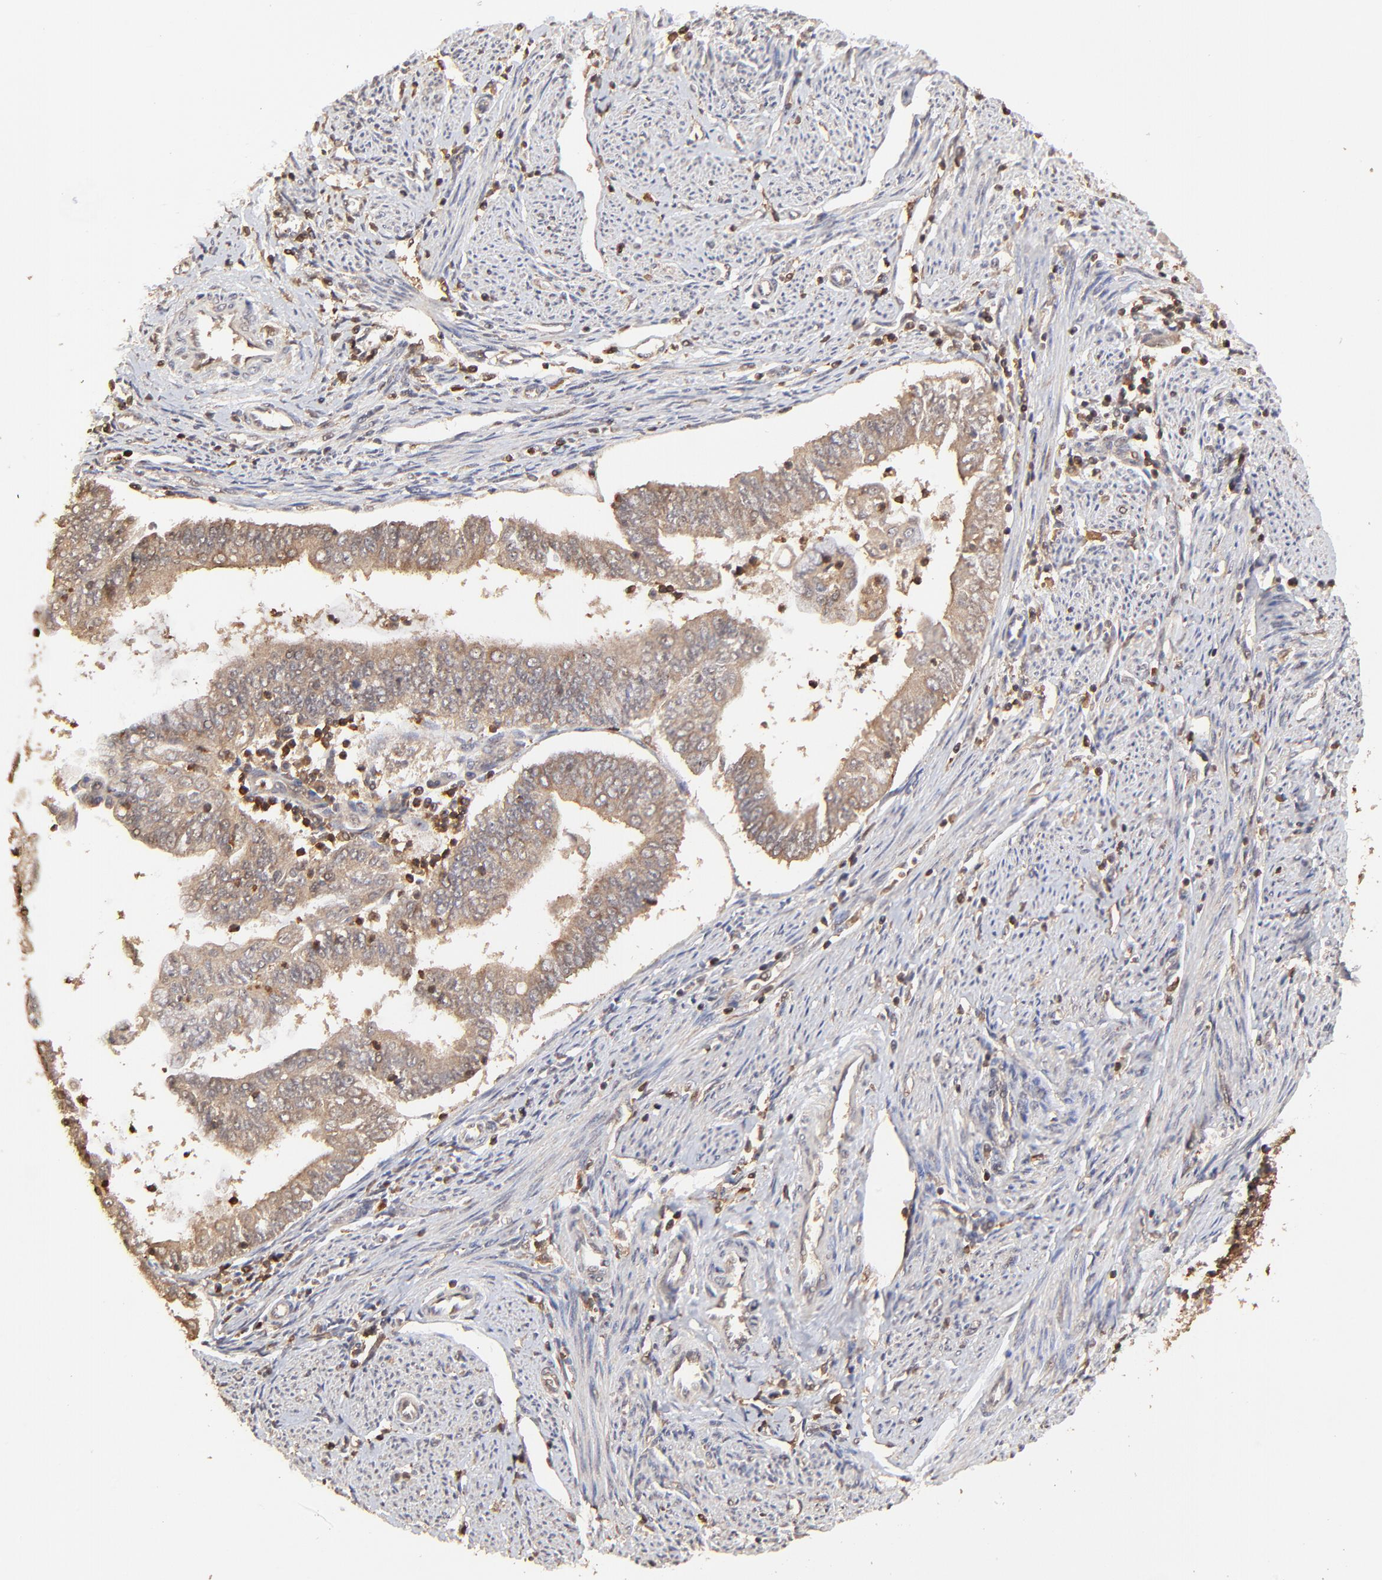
{"staining": {"intensity": "moderate", "quantity": ">75%", "location": "cytoplasmic/membranous"}, "tissue": "endometrial cancer", "cell_type": "Tumor cells", "image_type": "cancer", "snomed": [{"axis": "morphology", "description": "Adenocarcinoma, NOS"}, {"axis": "topography", "description": "Endometrium"}], "caption": "Immunohistochemistry (IHC) (DAB) staining of human endometrial cancer displays moderate cytoplasmic/membranous protein expression in approximately >75% of tumor cells.", "gene": "STON2", "patient": {"sex": "female", "age": 75}}